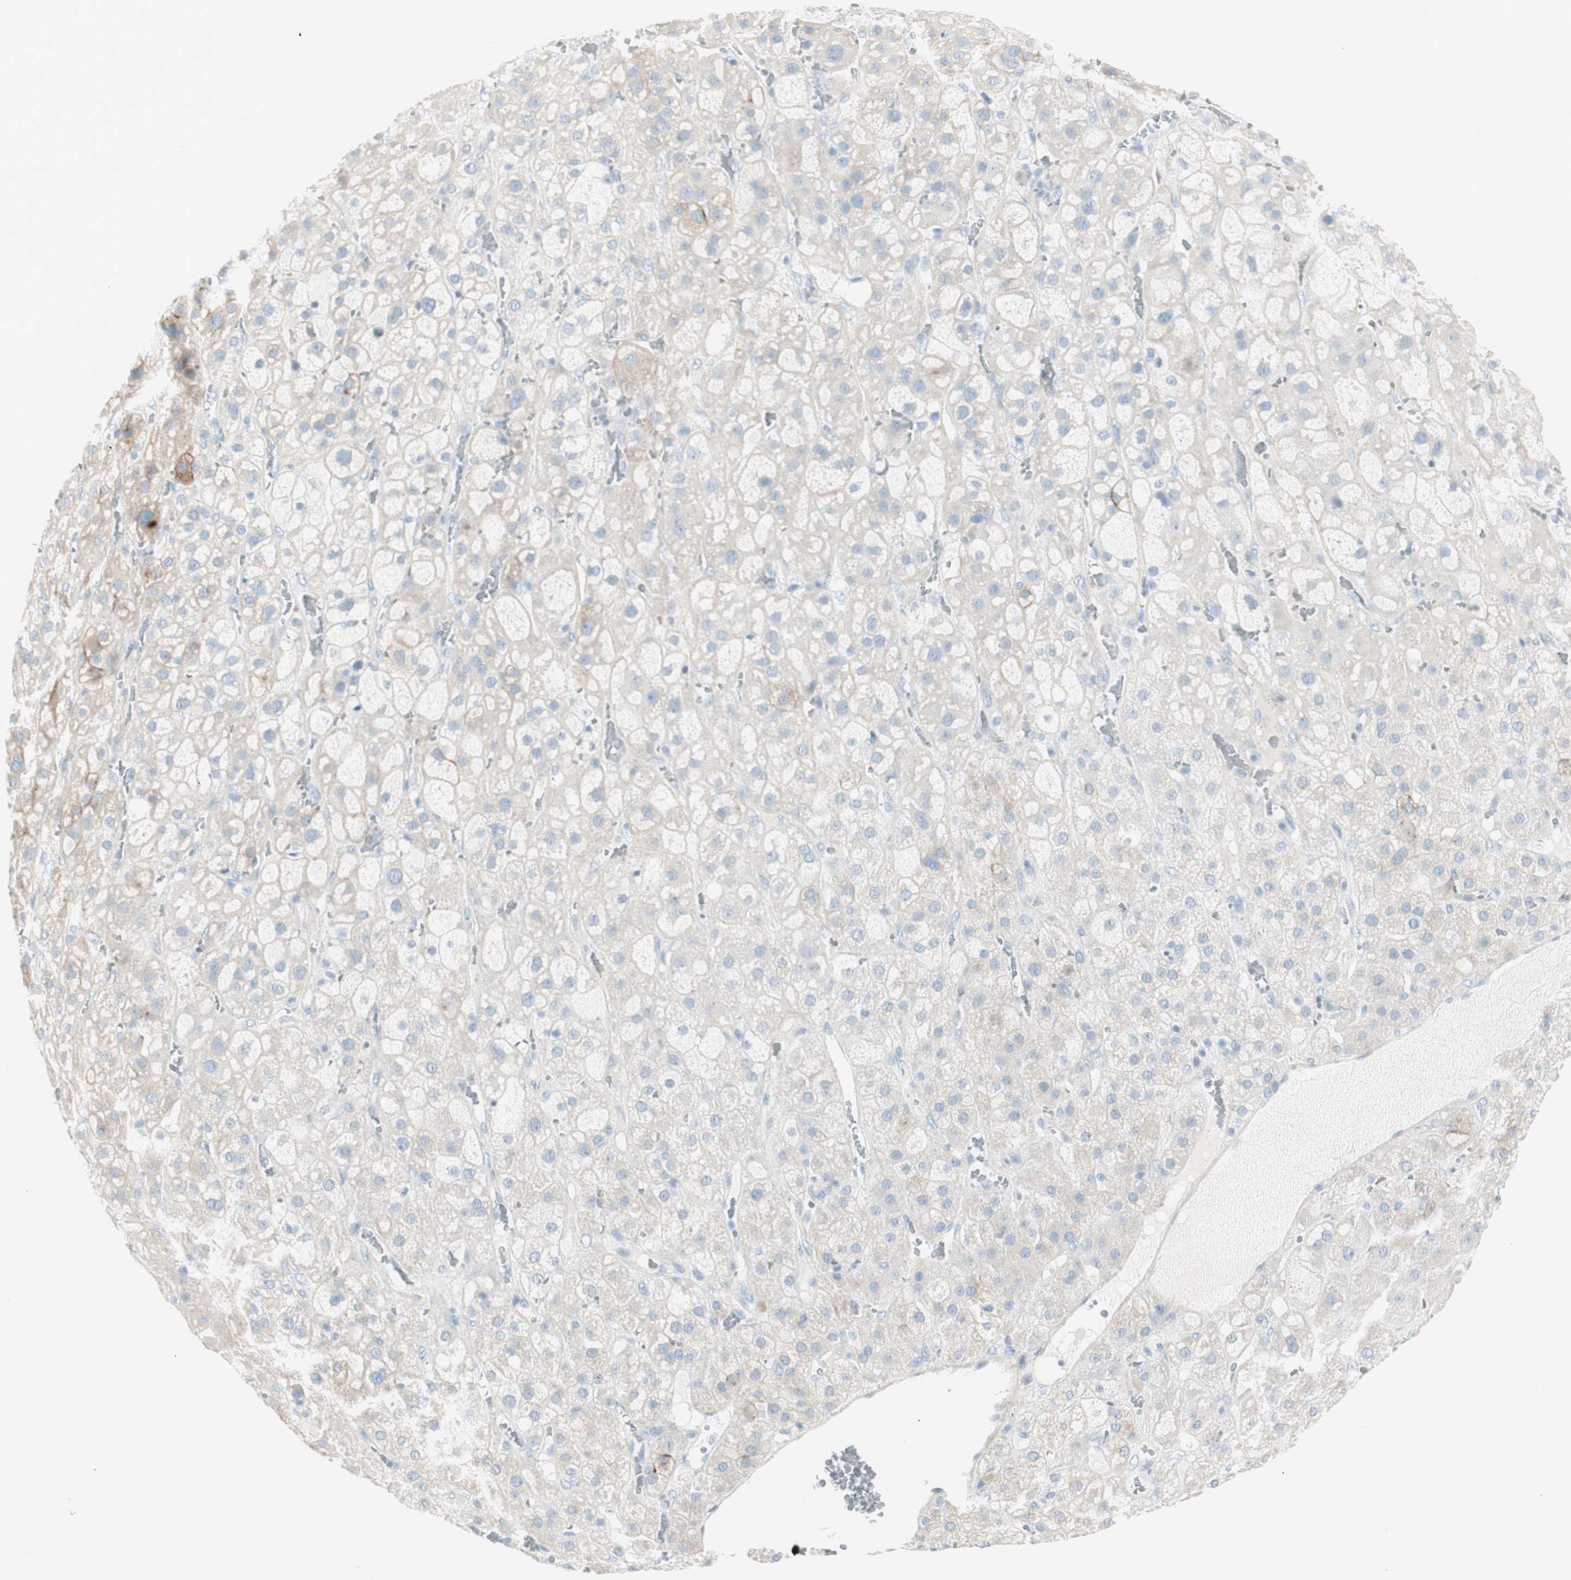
{"staining": {"intensity": "weak", "quantity": "<25%", "location": "cytoplasmic/membranous"}, "tissue": "adrenal gland", "cell_type": "Glandular cells", "image_type": "normal", "snomed": [{"axis": "morphology", "description": "Normal tissue, NOS"}, {"axis": "topography", "description": "Adrenal gland"}], "caption": "This is an IHC histopathology image of benign adrenal gland. There is no positivity in glandular cells.", "gene": "CDHR5", "patient": {"sex": "female", "age": 47}}